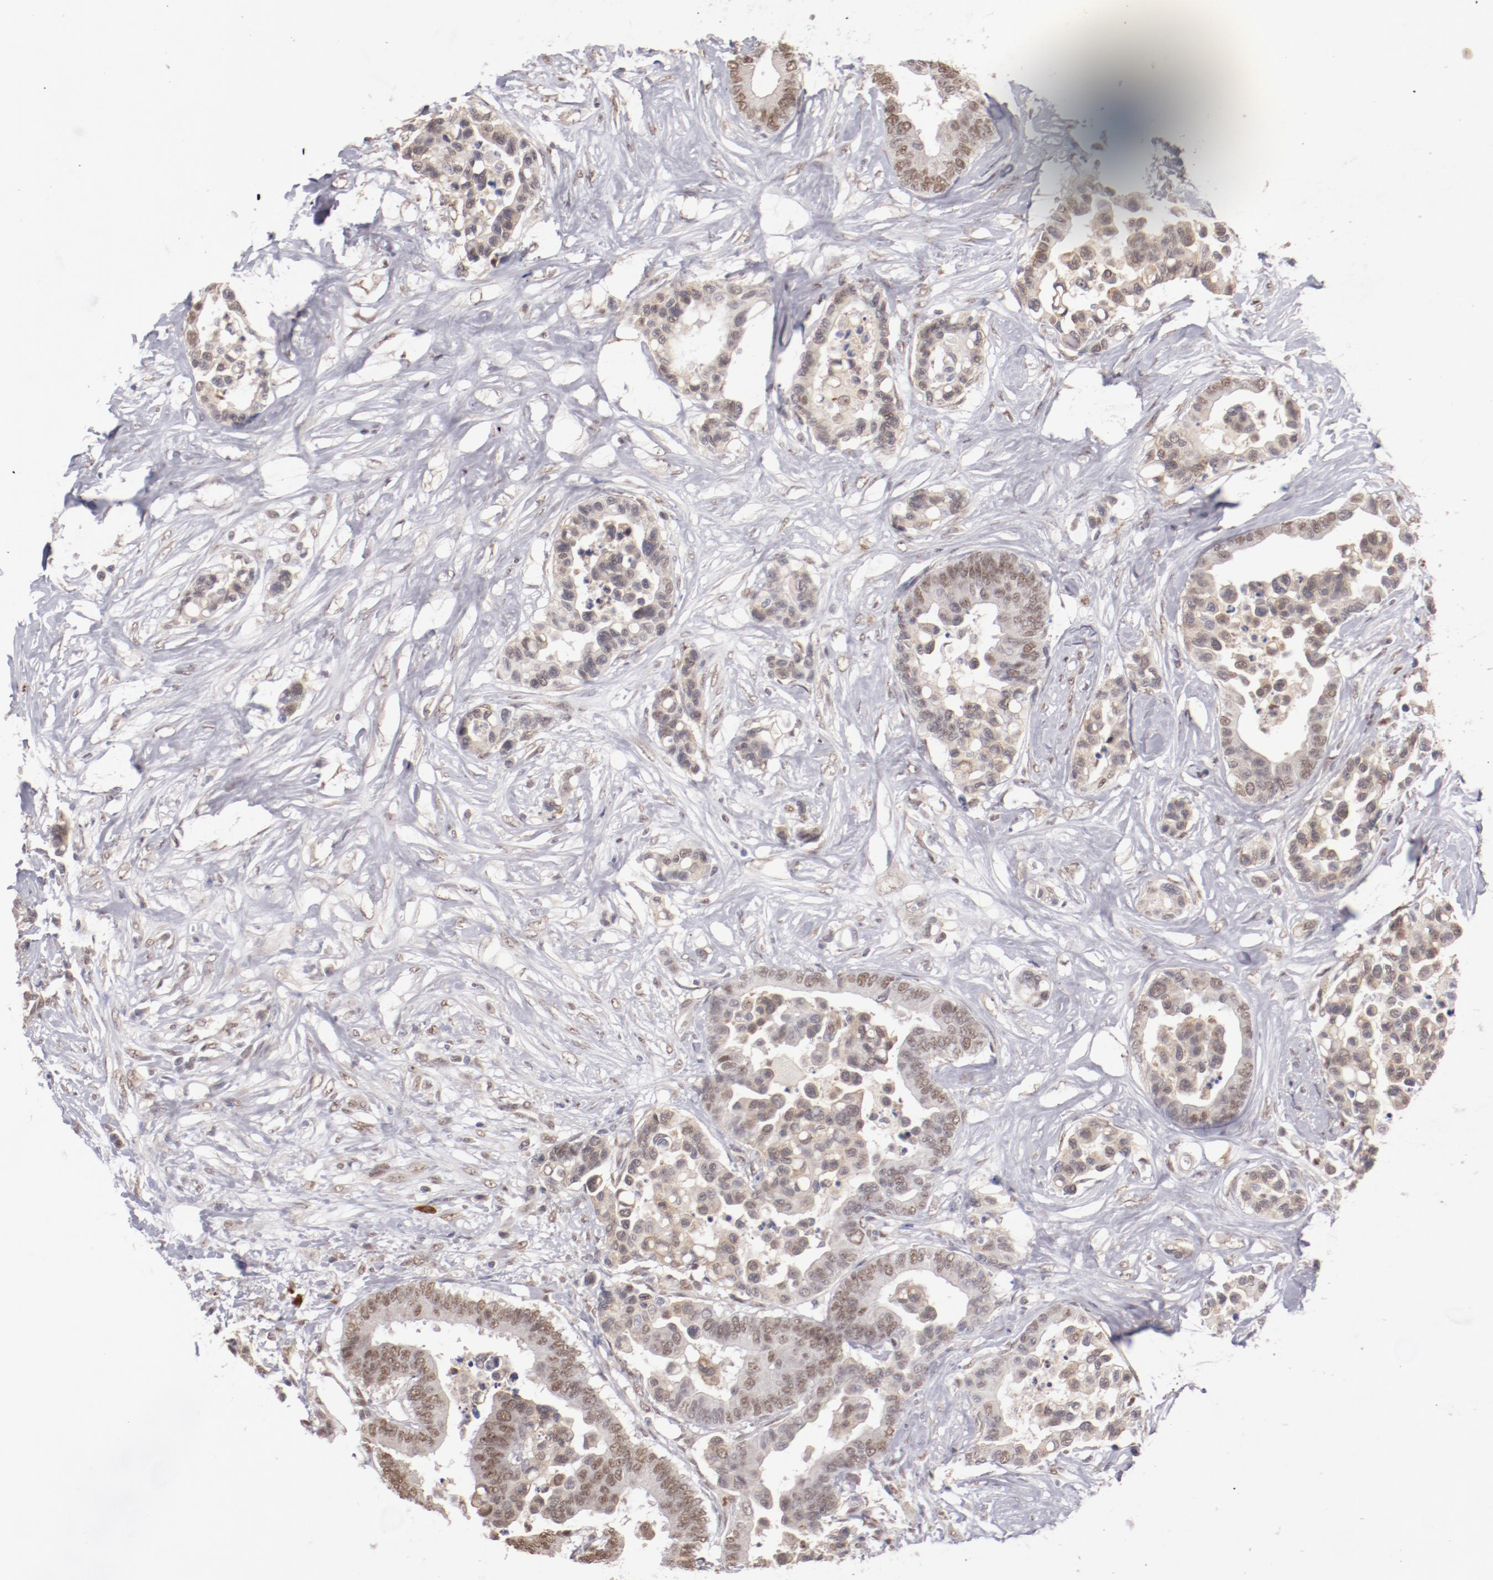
{"staining": {"intensity": "weak", "quantity": "25%-75%", "location": "cytoplasmic/membranous,nuclear"}, "tissue": "colorectal cancer", "cell_type": "Tumor cells", "image_type": "cancer", "snomed": [{"axis": "morphology", "description": "Adenocarcinoma, NOS"}, {"axis": "topography", "description": "Colon"}], "caption": "Weak cytoplasmic/membranous and nuclear protein positivity is identified in approximately 25%-75% of tumor cells in colorectal cancer (adenocarcinoma). The staining is performed using DAB (3,3'-diaminobenzidine) brown chromogen to label protein expression. The nuclei are counter-stained blue using hematoxylin.", "gene": "NFE2", "patient": {"sex": "male", "age": 82}}